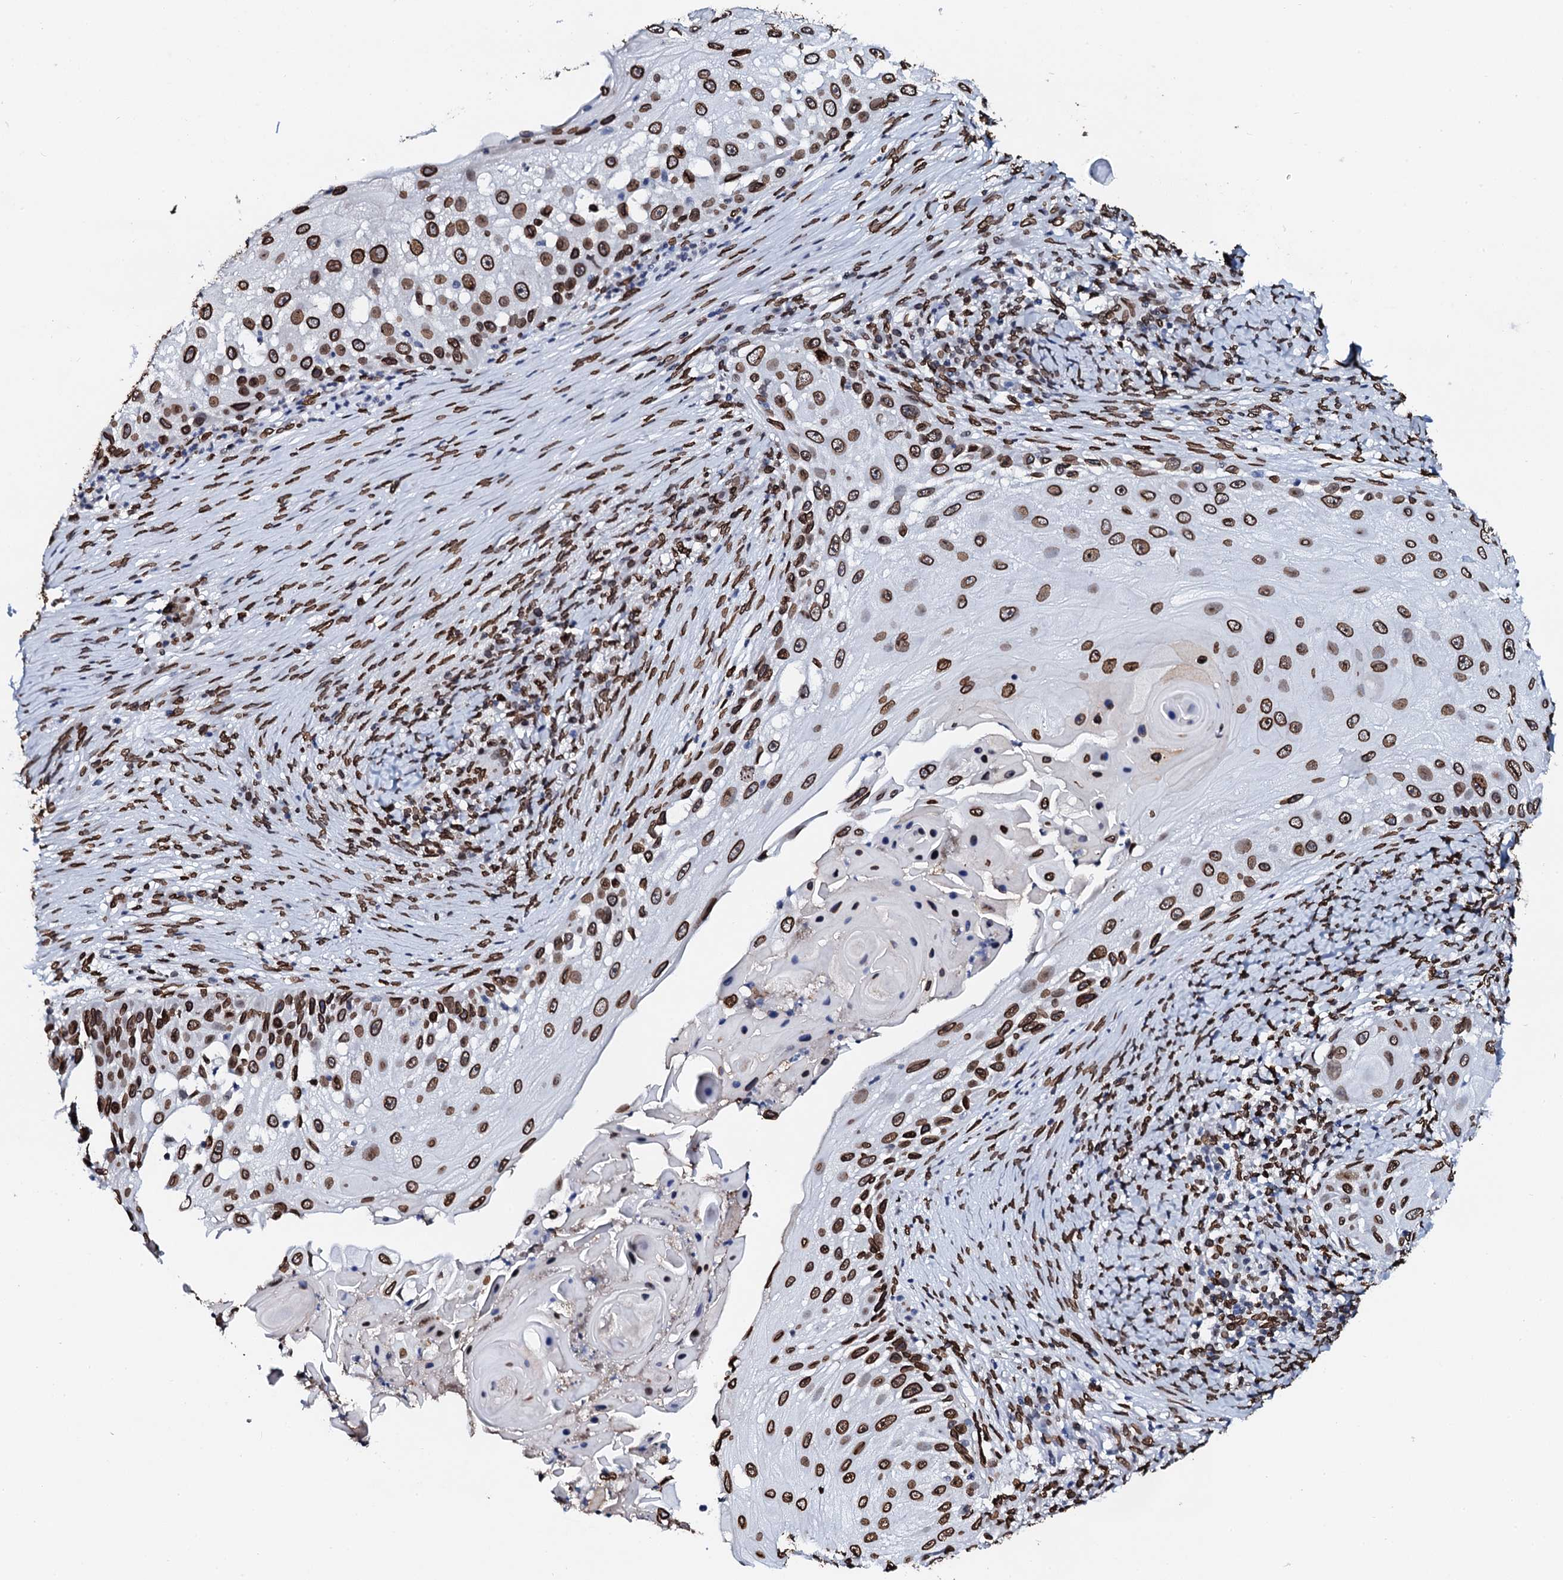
{"staining": {"intensity": "strong", "quantity": ">75%", "location": "nuclear"}, "tissue": "skin cancer", "cell_type": "Tumor cells", "image_type": "cancer", "snomed": [{"axis": "morphology", "description": "Squamous cell carcinoma, NOS"}, {"axis": "topography", "description": "Skin"}], "caption": "Immunohistochemistry photomicrograph of human squamous cell carcinoma (skin) stained for a protein (brown), which exhibits high levels of strong nuclear staining in approximately >75% of tumor cells.", "gene": "KATNAL2", "patient": {"sex": "female", "age": 44}}